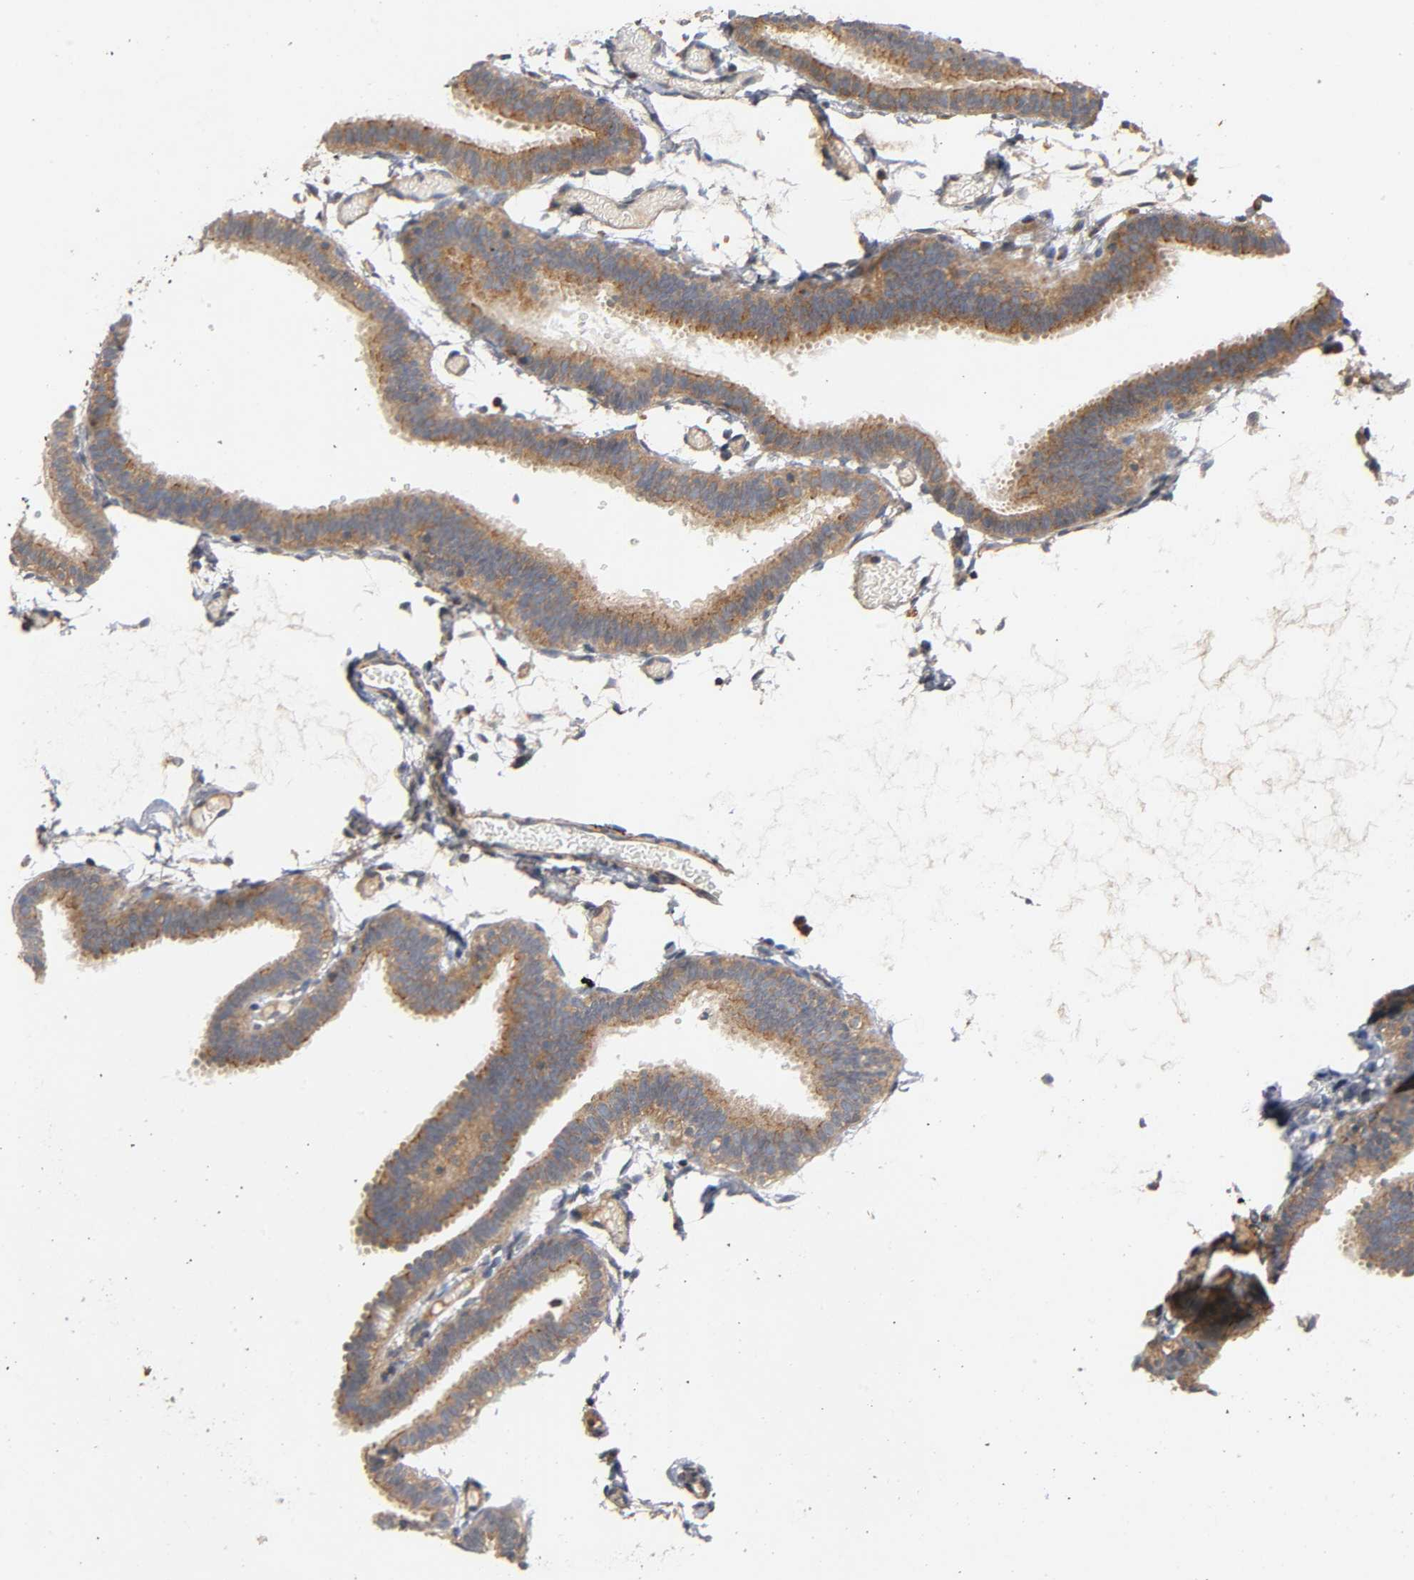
{"staining": {"intensity": "moderate", "quantity": ">75%", "location": "cytoplasmic/membranous"}, "tissue": "fallopian tube", "cell_type": "Glandular cells", "image_type": "normal", "snomed": [{"axis": "morphology", "description": "Normal tissue, NOS"}, {"axis": "topography", "description": "Fallopian tube"}], "caption": "There is medium levels of moderate cytoplasmic/membranous positivity in glandular cells of normal fallopian tube, as demonstrated by immunohistochemical staining (brown color).", "gene": "IKBKB", "patient": {"sex": "female", "age": 29}}